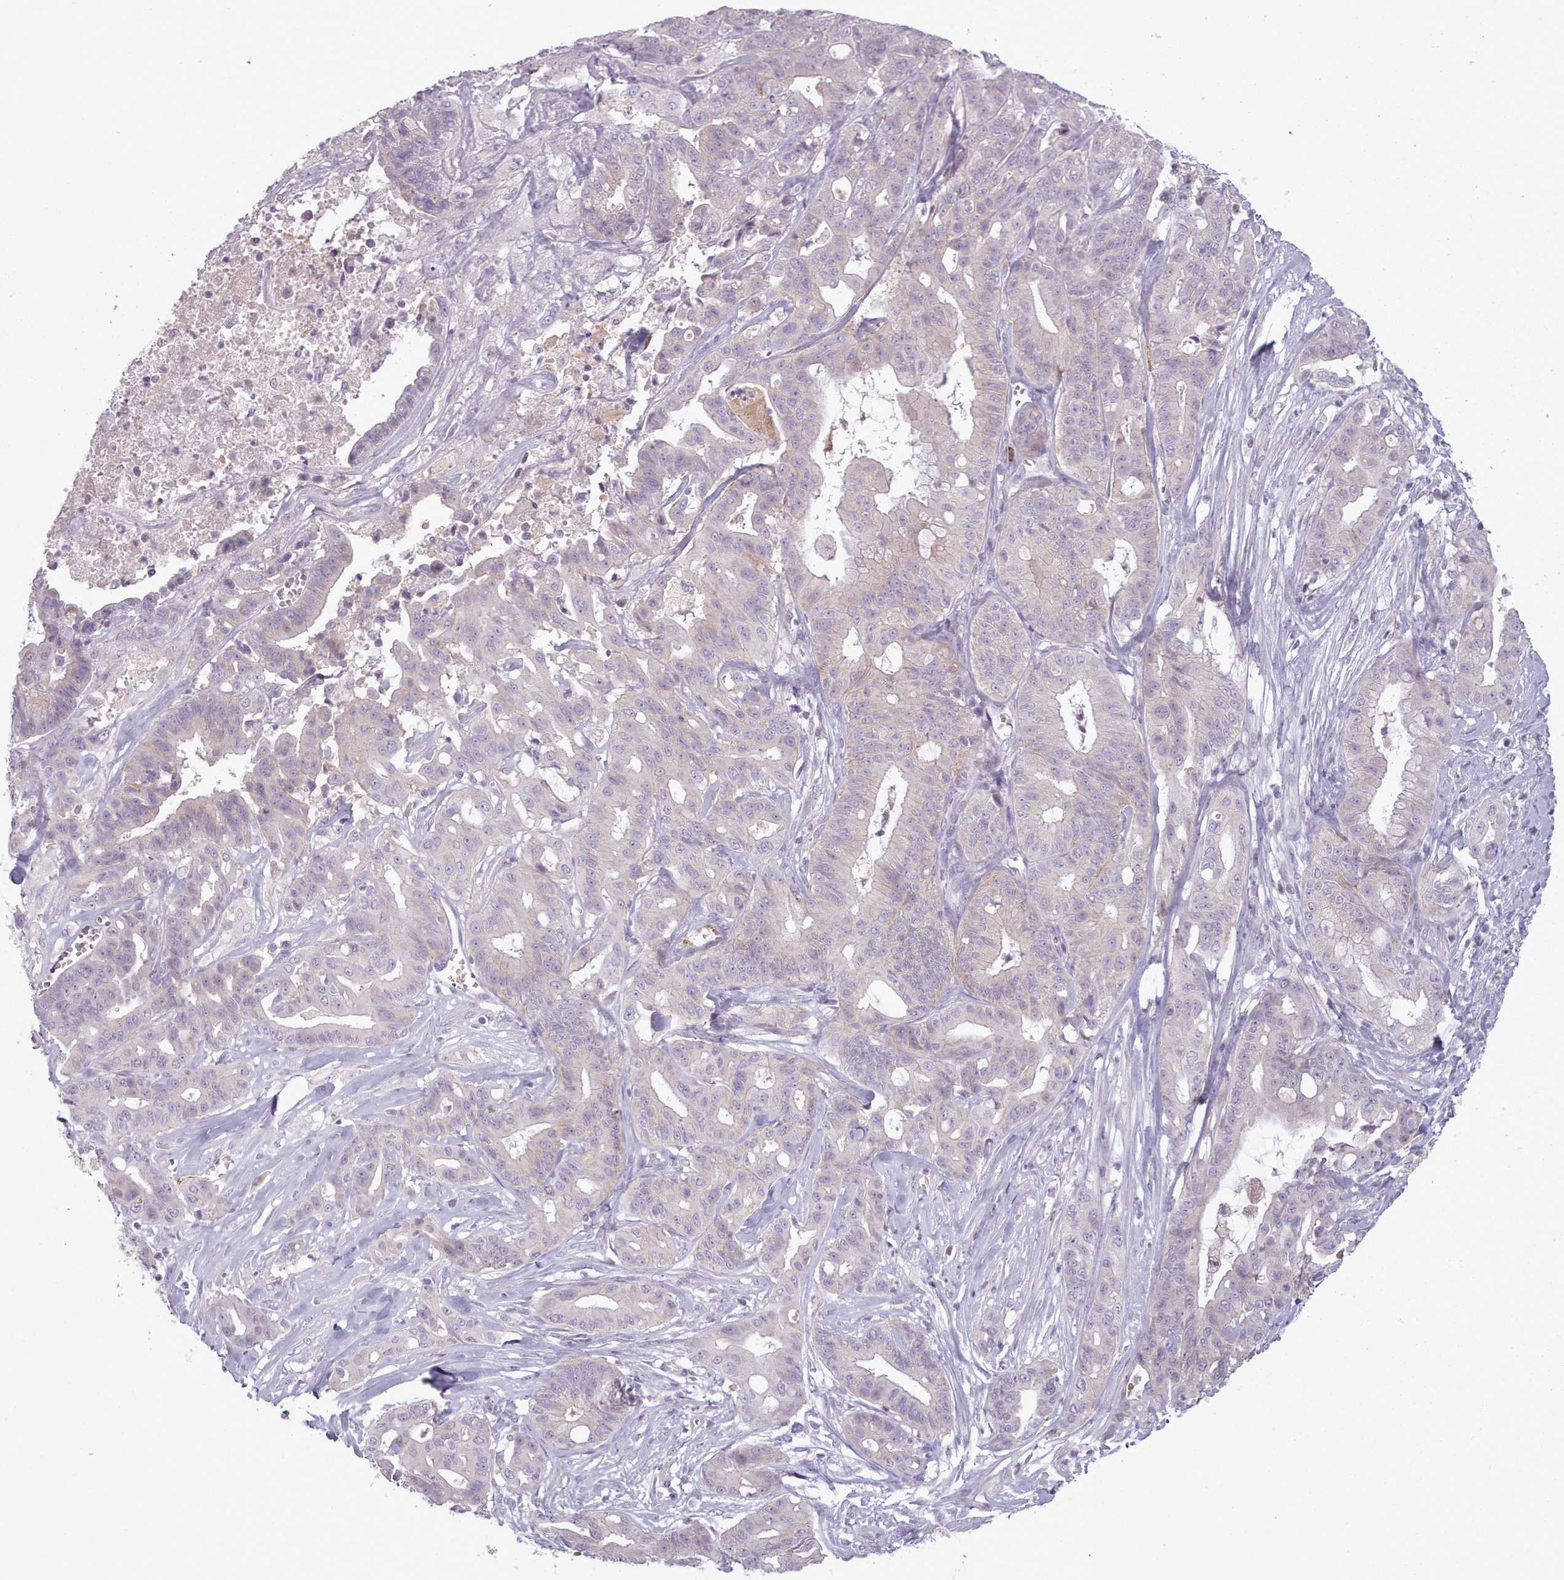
{"staining": {"intensity": "negative", "quantity": "none", "location": "none"}, "tissue": "ovarian cancer", "cell_type": "Tumor cells", "image_type": "cancer", "snomed": [{"axis": "morphology", "description": "Cystadenocarcinoma, mucinous, NOS"}, {"axis": "topography", "description": "Ovary"}], "caption": "Tumor cells are negative for brown protein staining in ovarian cancer.", "gene": "LAPTM5", "patient": {"sex": "female", "age": 70}}